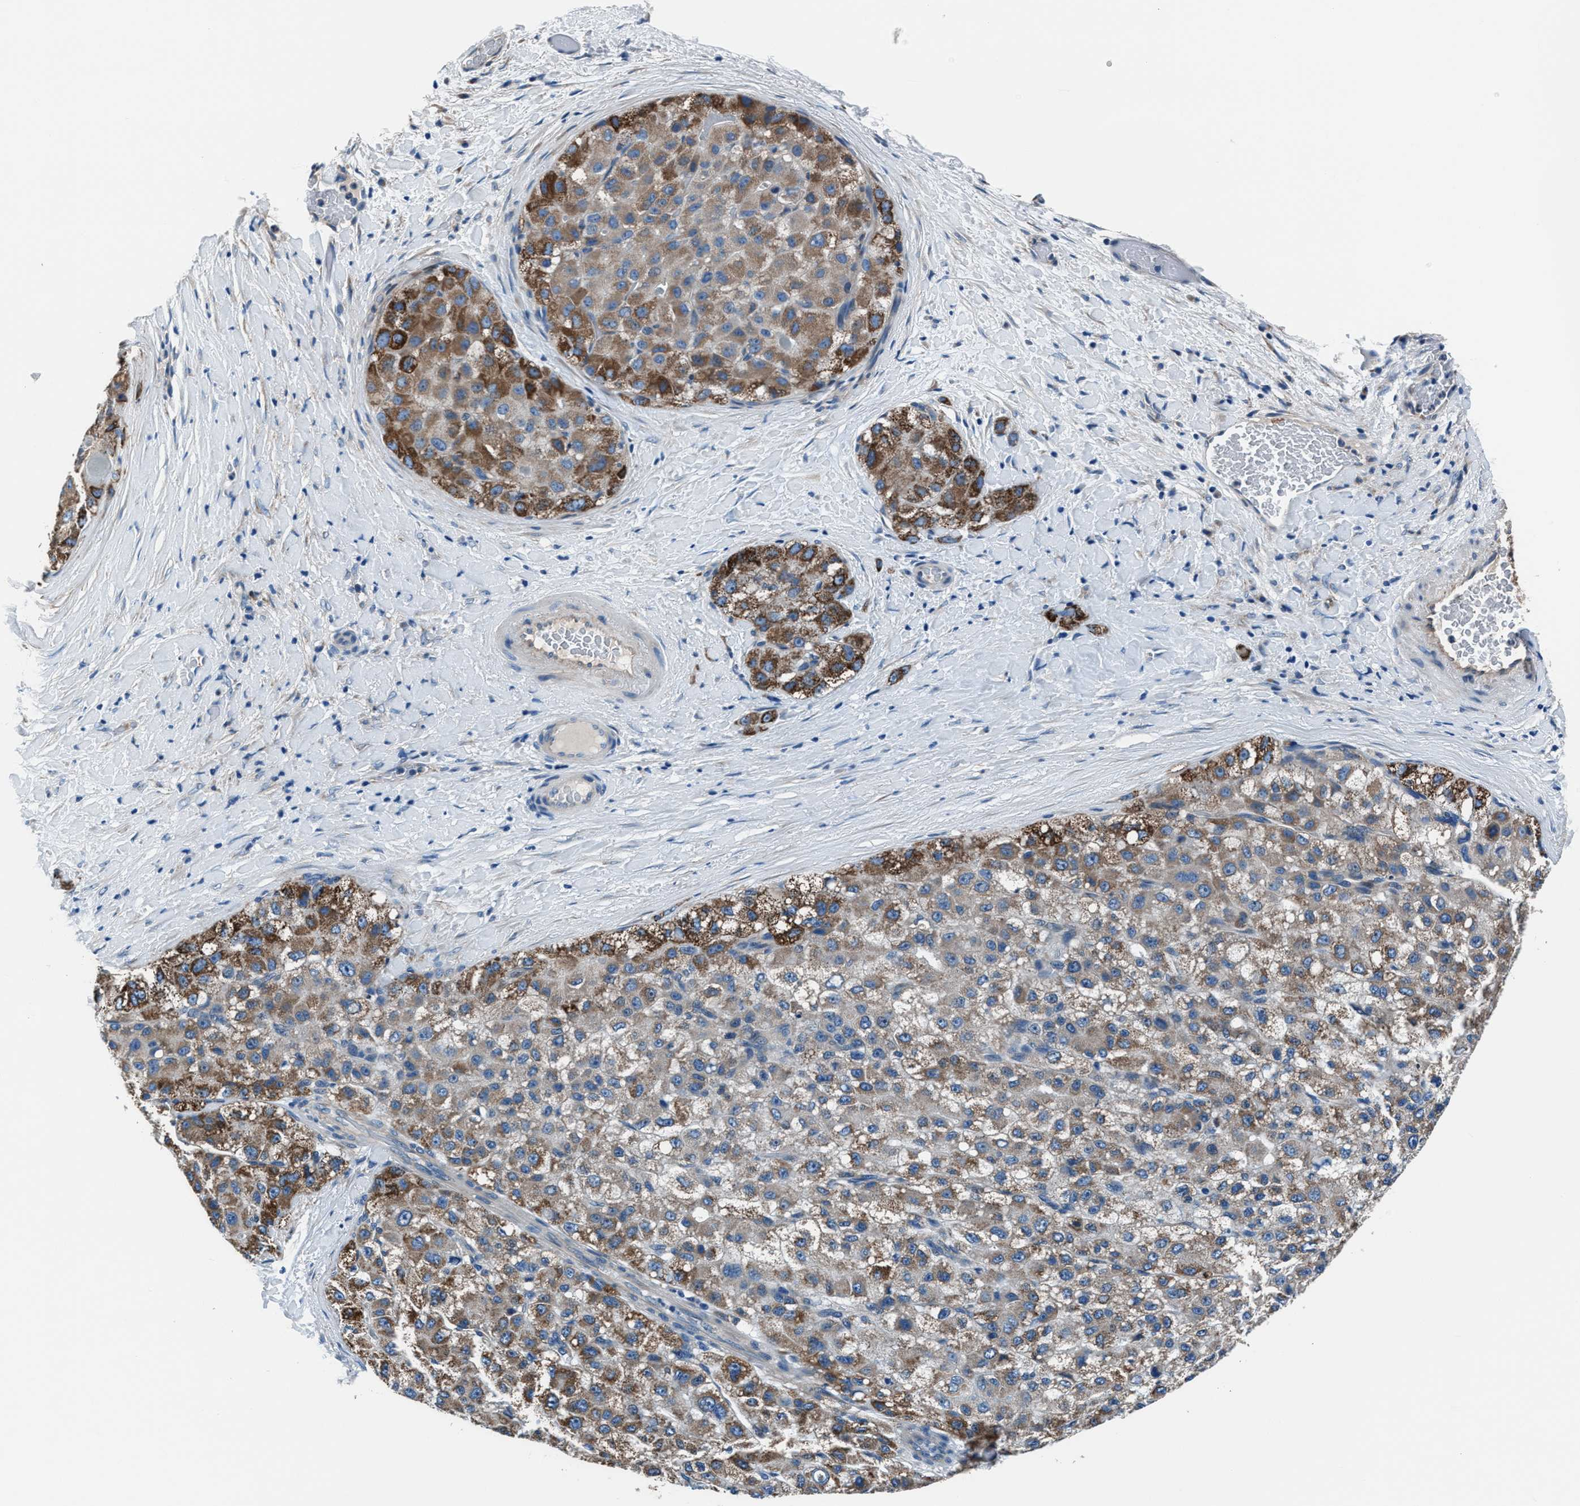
{"staining": {"intensity": "strong", "quantity": "25%-75%", "location": "cytoplasmic/membranous"}, "tissue": "liver cancer", "cell_type": "Tumor cells", "image_type": "cancer", "snomed": [{"axis": "morphology", "description": "Carcinoma, Hepatocellular, NOS"}, {"axis": "topography", "description": "Liver"}], "caption": "Human liver cancer stained with a protein marker demonstrates strong staining in tumor cells.", "gene": "PRTFDC1", "patient": {"sex": "male", "age": 80}}